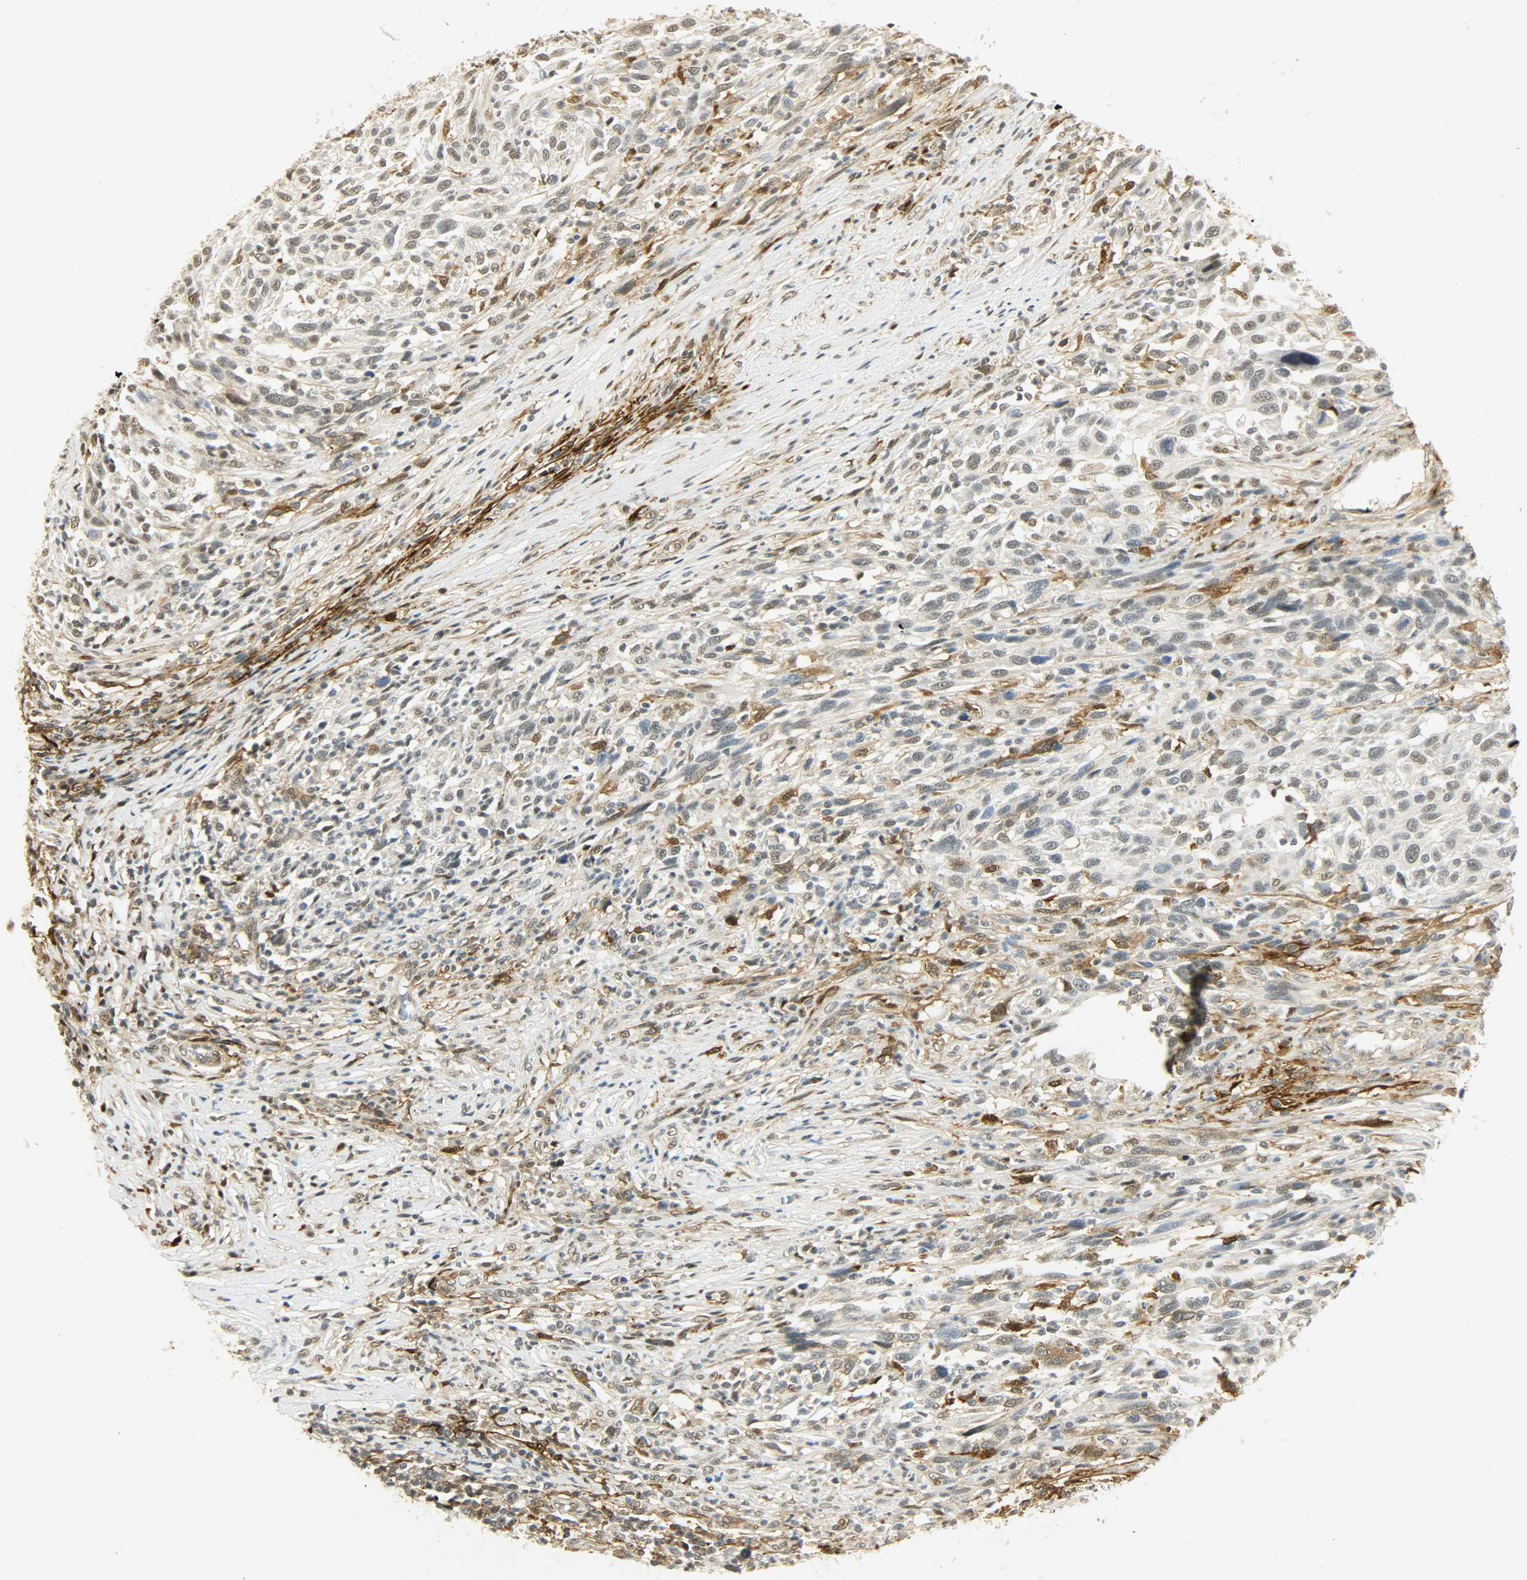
{"staining": {"intensity": "weak", "quantity": "25%-75%", "location": "nuclear"}, "tissue": "melanoma", "cell_type": "Tumor cells", "image_type": "cancer", "snomed": [{"axis": "morphology", "description": "Malignant melanoma, Metastatic site"}, {"axis": "topography", "description": "Lymph node"}], "caption": "Immunohistochemical staining of malignant melanoma (metastatic site) shows low levels of weak nuclear positivity in approximately 25%-75% of tumor cells. The protein of interest is stained brown, and the nuclei are stained in blue (DAB IHC with brightfield microscopy, high magnification).", "gene": "NGFR", "patient": {"sex": "male", "age": 61}}